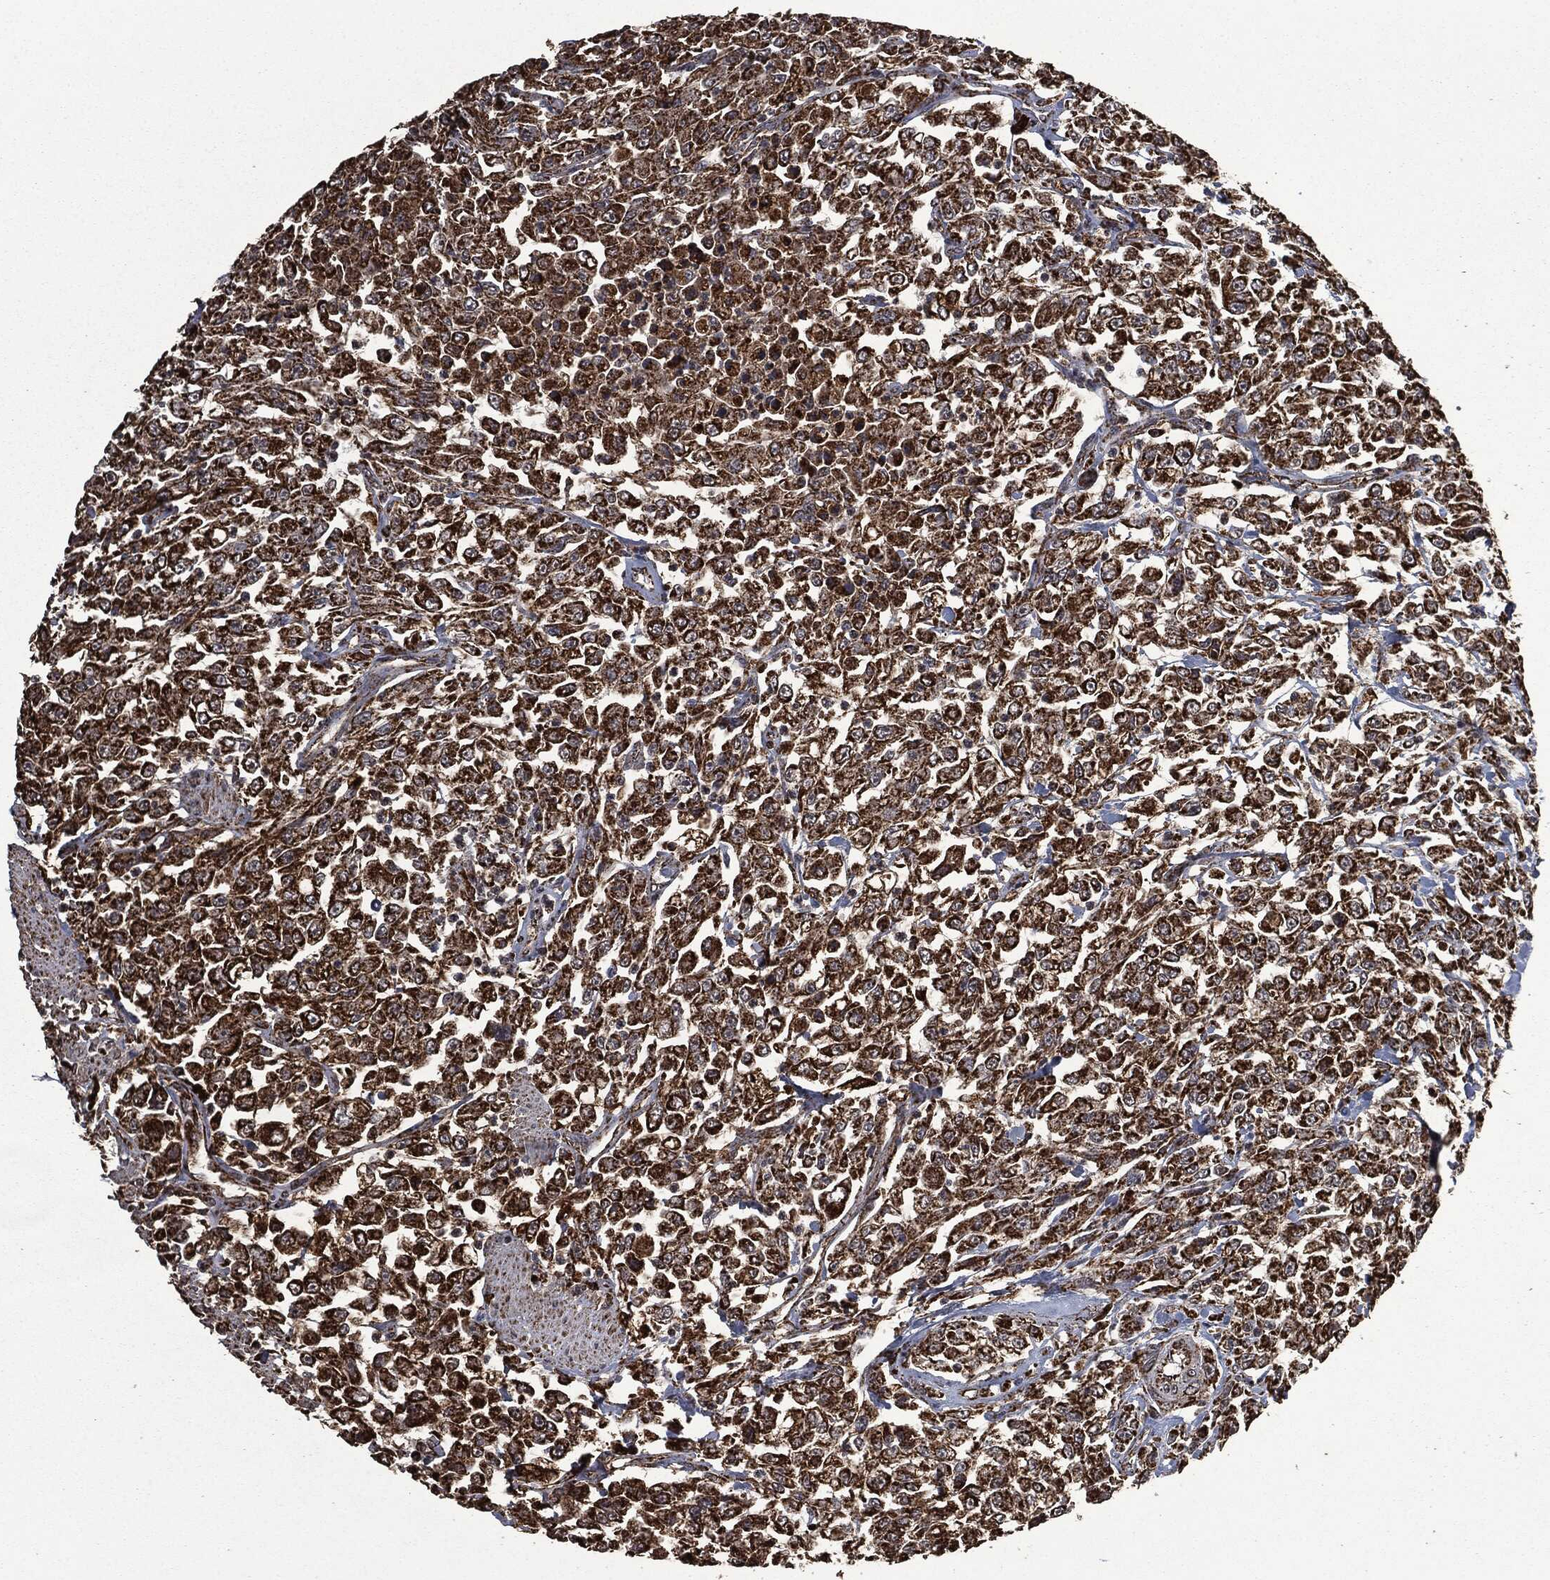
{"staining": {"intensity": "strong", "quantity": ">75%", "location": "cytoplasmic/membranous"}, "tissue": "urothelial cancer", "cell_type": "Tumor cells", "image_type": "cancer", "snomed": [{"axis": "morphology", "description": "Urothelial carcinoma, High grade"}, {"axis": "topography", "description": "Urinary bladder"}], "caption": "The immunohistochemical stain highlights strong cytoplasmic/membranous positivity in tumor cells of urothelial cancer tissue.", "gene": "LIG3", "patient": {"sex": "male", "age": 46}}